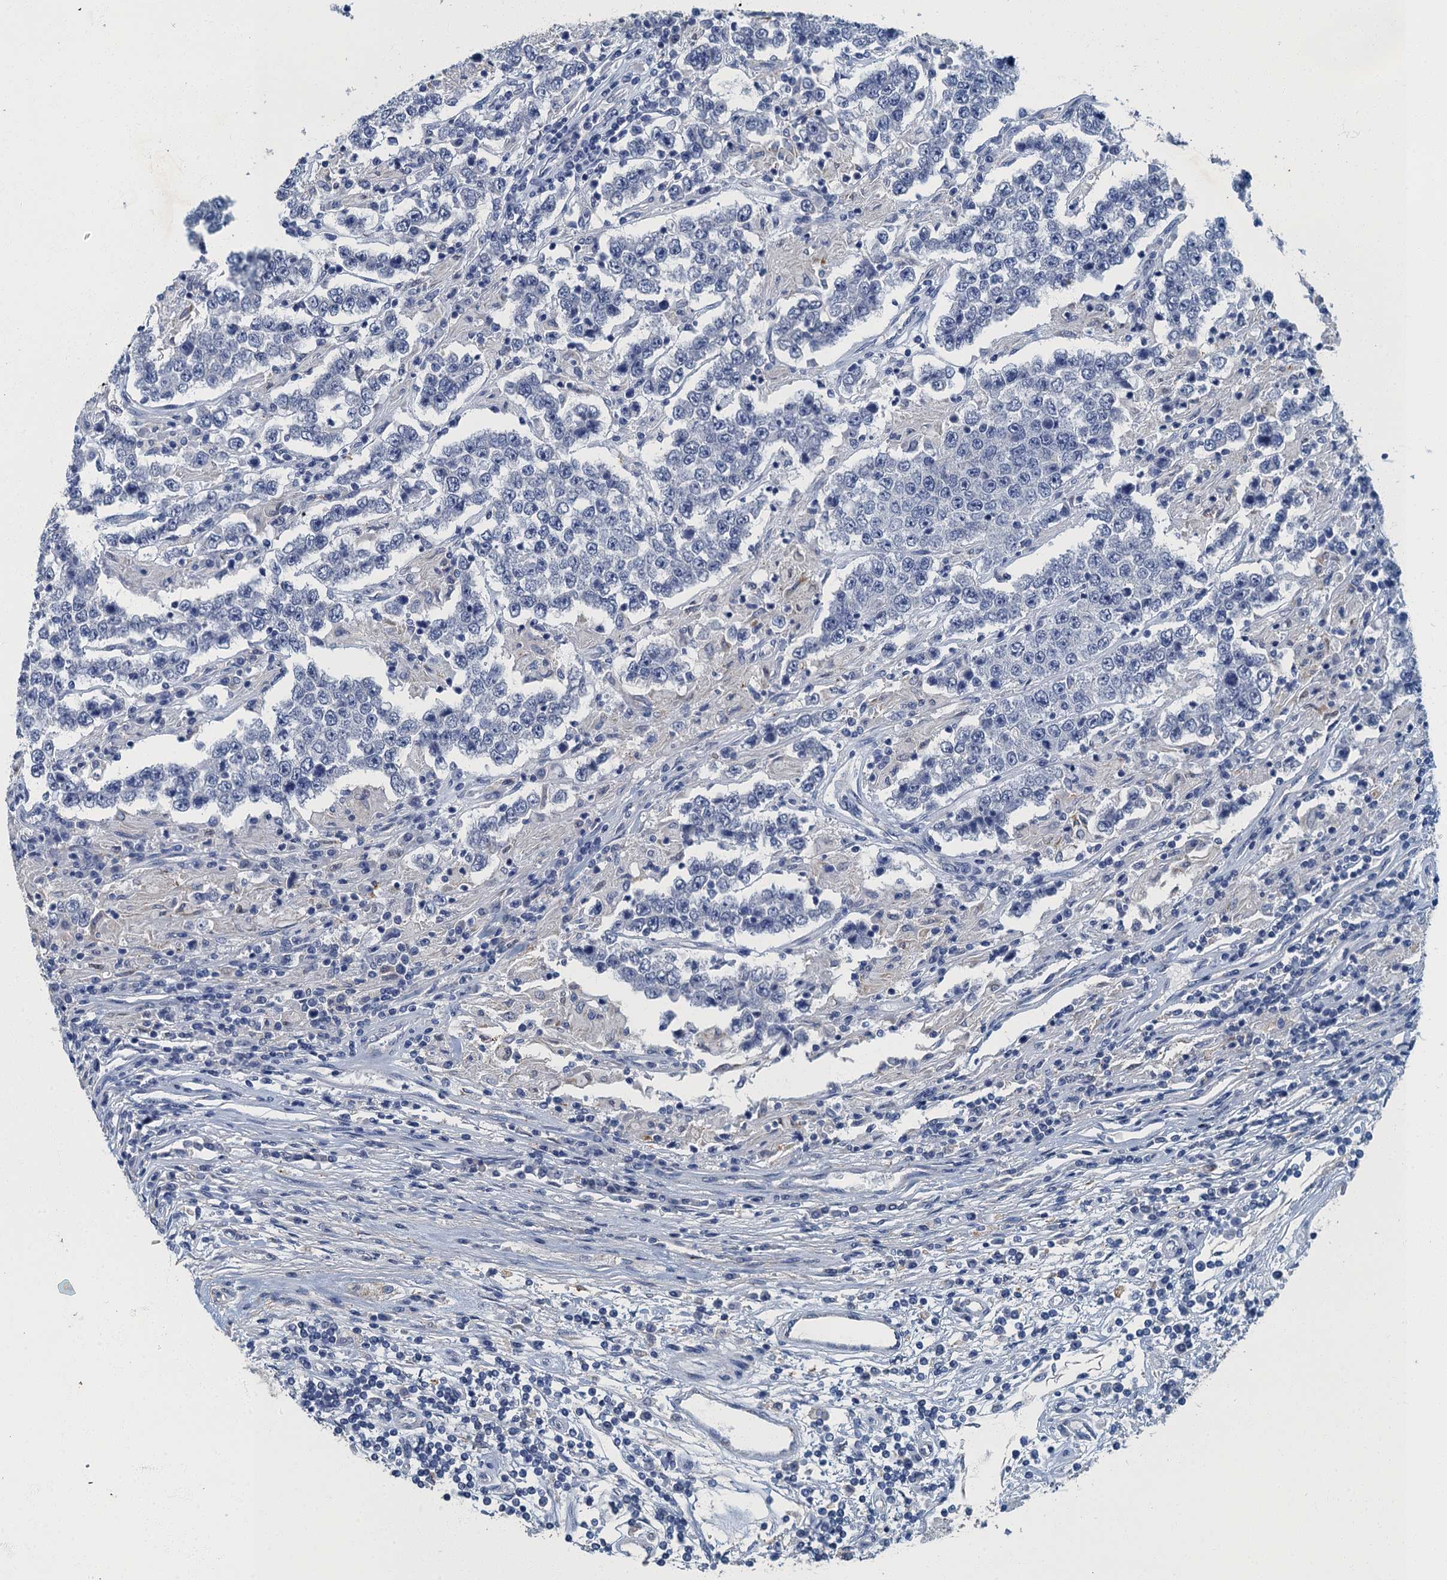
{"staining": {"intensity": "negative", "quantity": "none", "location": "none"}, "tissue": "testis cancer", "cell_type": "Tumor cells", "image_type": "cancer", "snomed": [{"axis": "morphology", "description": "Normal tissue, NOS"}, {"axis": "morphology", "description": "Urothelial carcinoma, High grade"}, {"axis": "morphology", "description": "Seminoma, NOS"}, {"axis": "morphology", "description": "Carcinoma, Embryonal, NOS"}, {"axis": "topography", "description": "Urinary bladder"}, {"axis": "topography", "description": "Testis"}], "caption": "This is an IHC image of human testis cancer. There is no positivity in tumor cells.", "gene": "GADL1", "patient": {"sex": "male", "age": 41}}